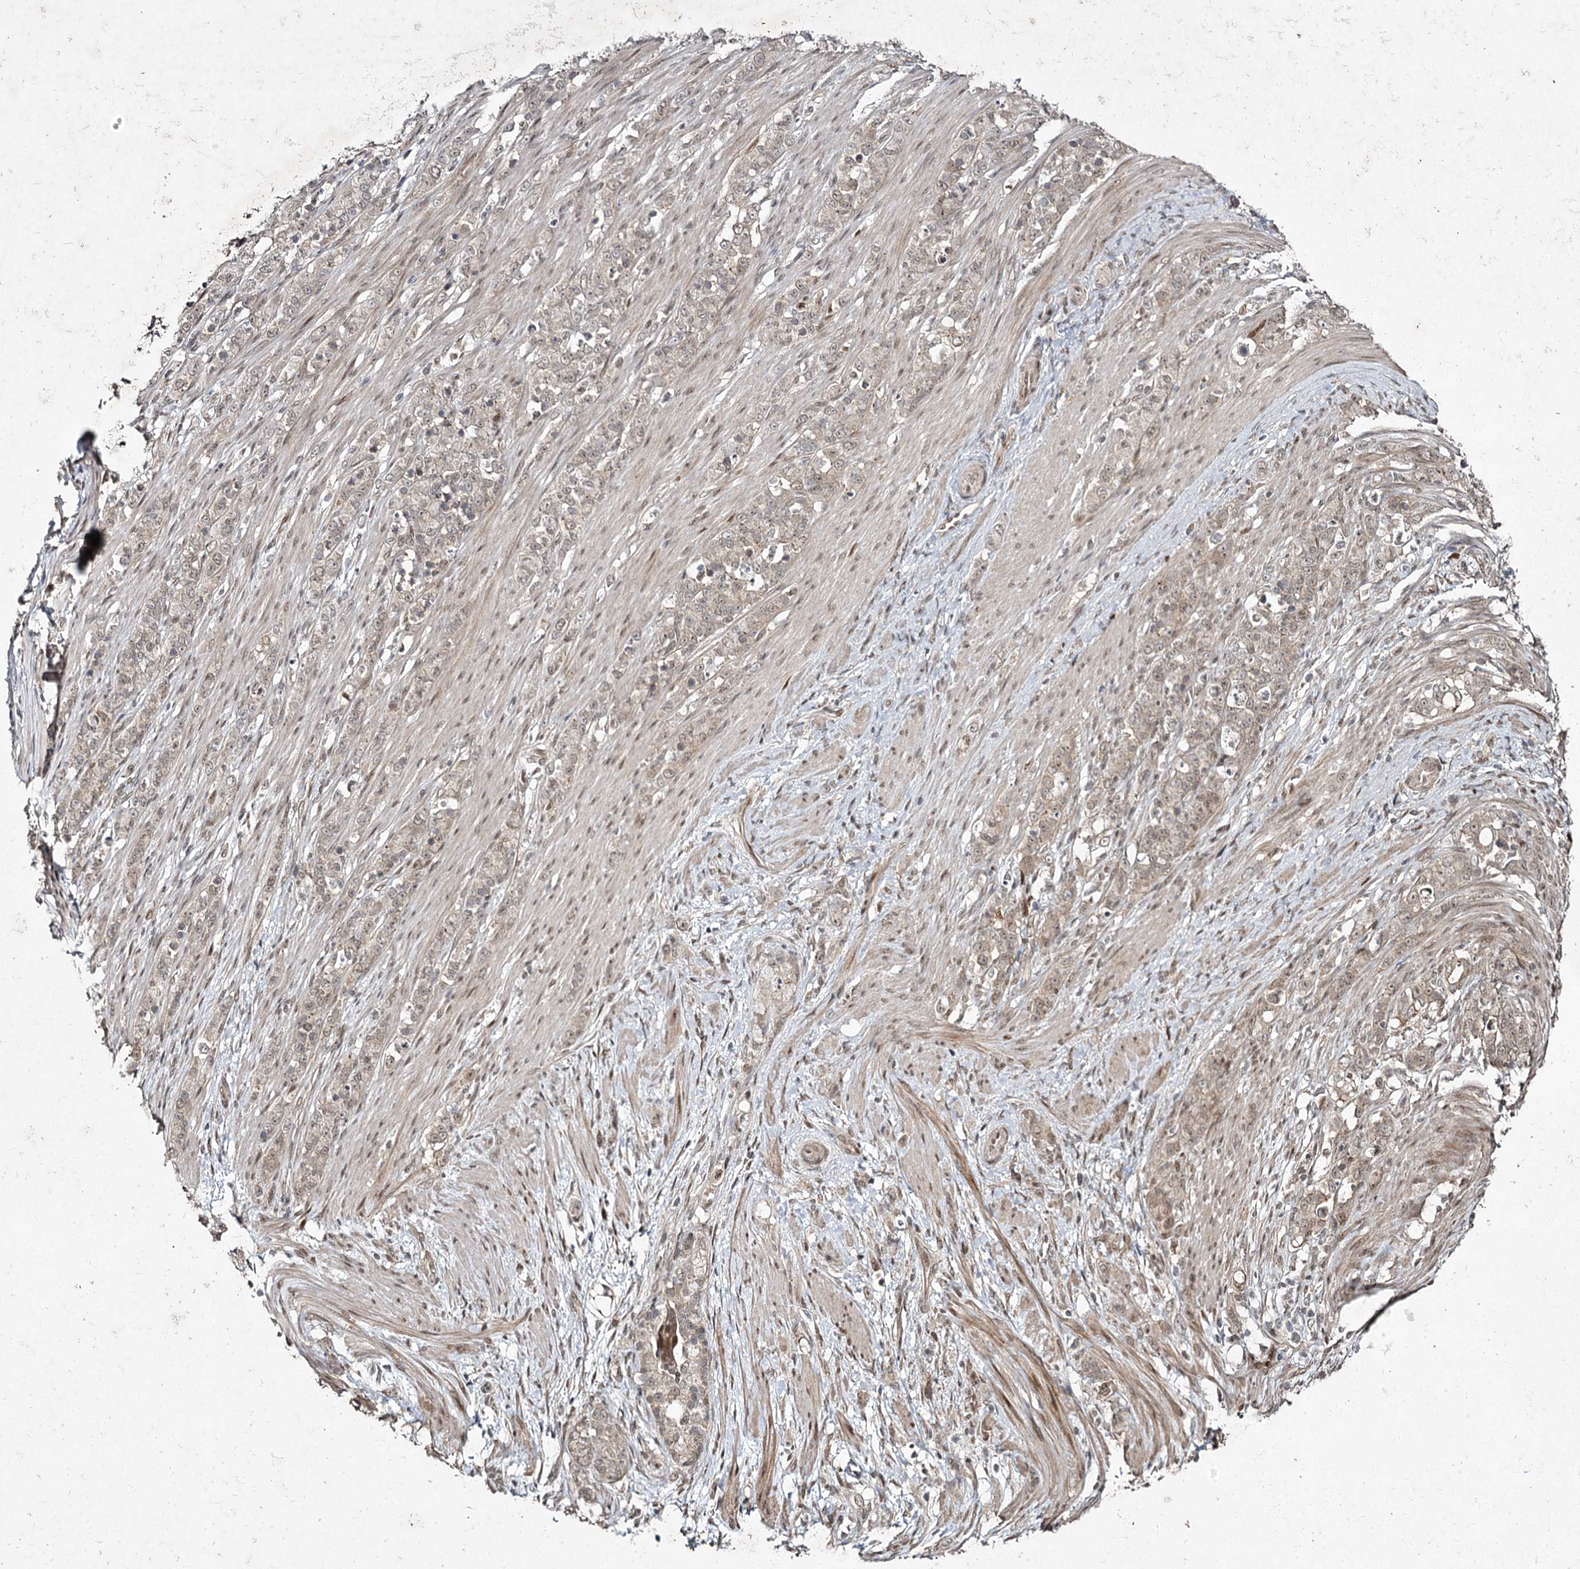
{"staining": {"intensity": "weak", "quantity": ">75%", "location": "cytoplasmic/membranous,nuclear"}, "tissue": "stomach cancer", "cell_type": "Tumor cells", "image_type": "cancer", "snomed": [{"axis": "morphology", "description": "Adenocarcinoma, NOS"}, {"axis": "topography", "description": "Stomach"}], "caption": "Weak cytoplasmic/membranous and nuclear protein staining is present in approximately >75% of tumor cells in stomach cancer (adenocarcinoma).", "gene": "DCUN1D4", "patient": {"sex": "female", "age": 79}}